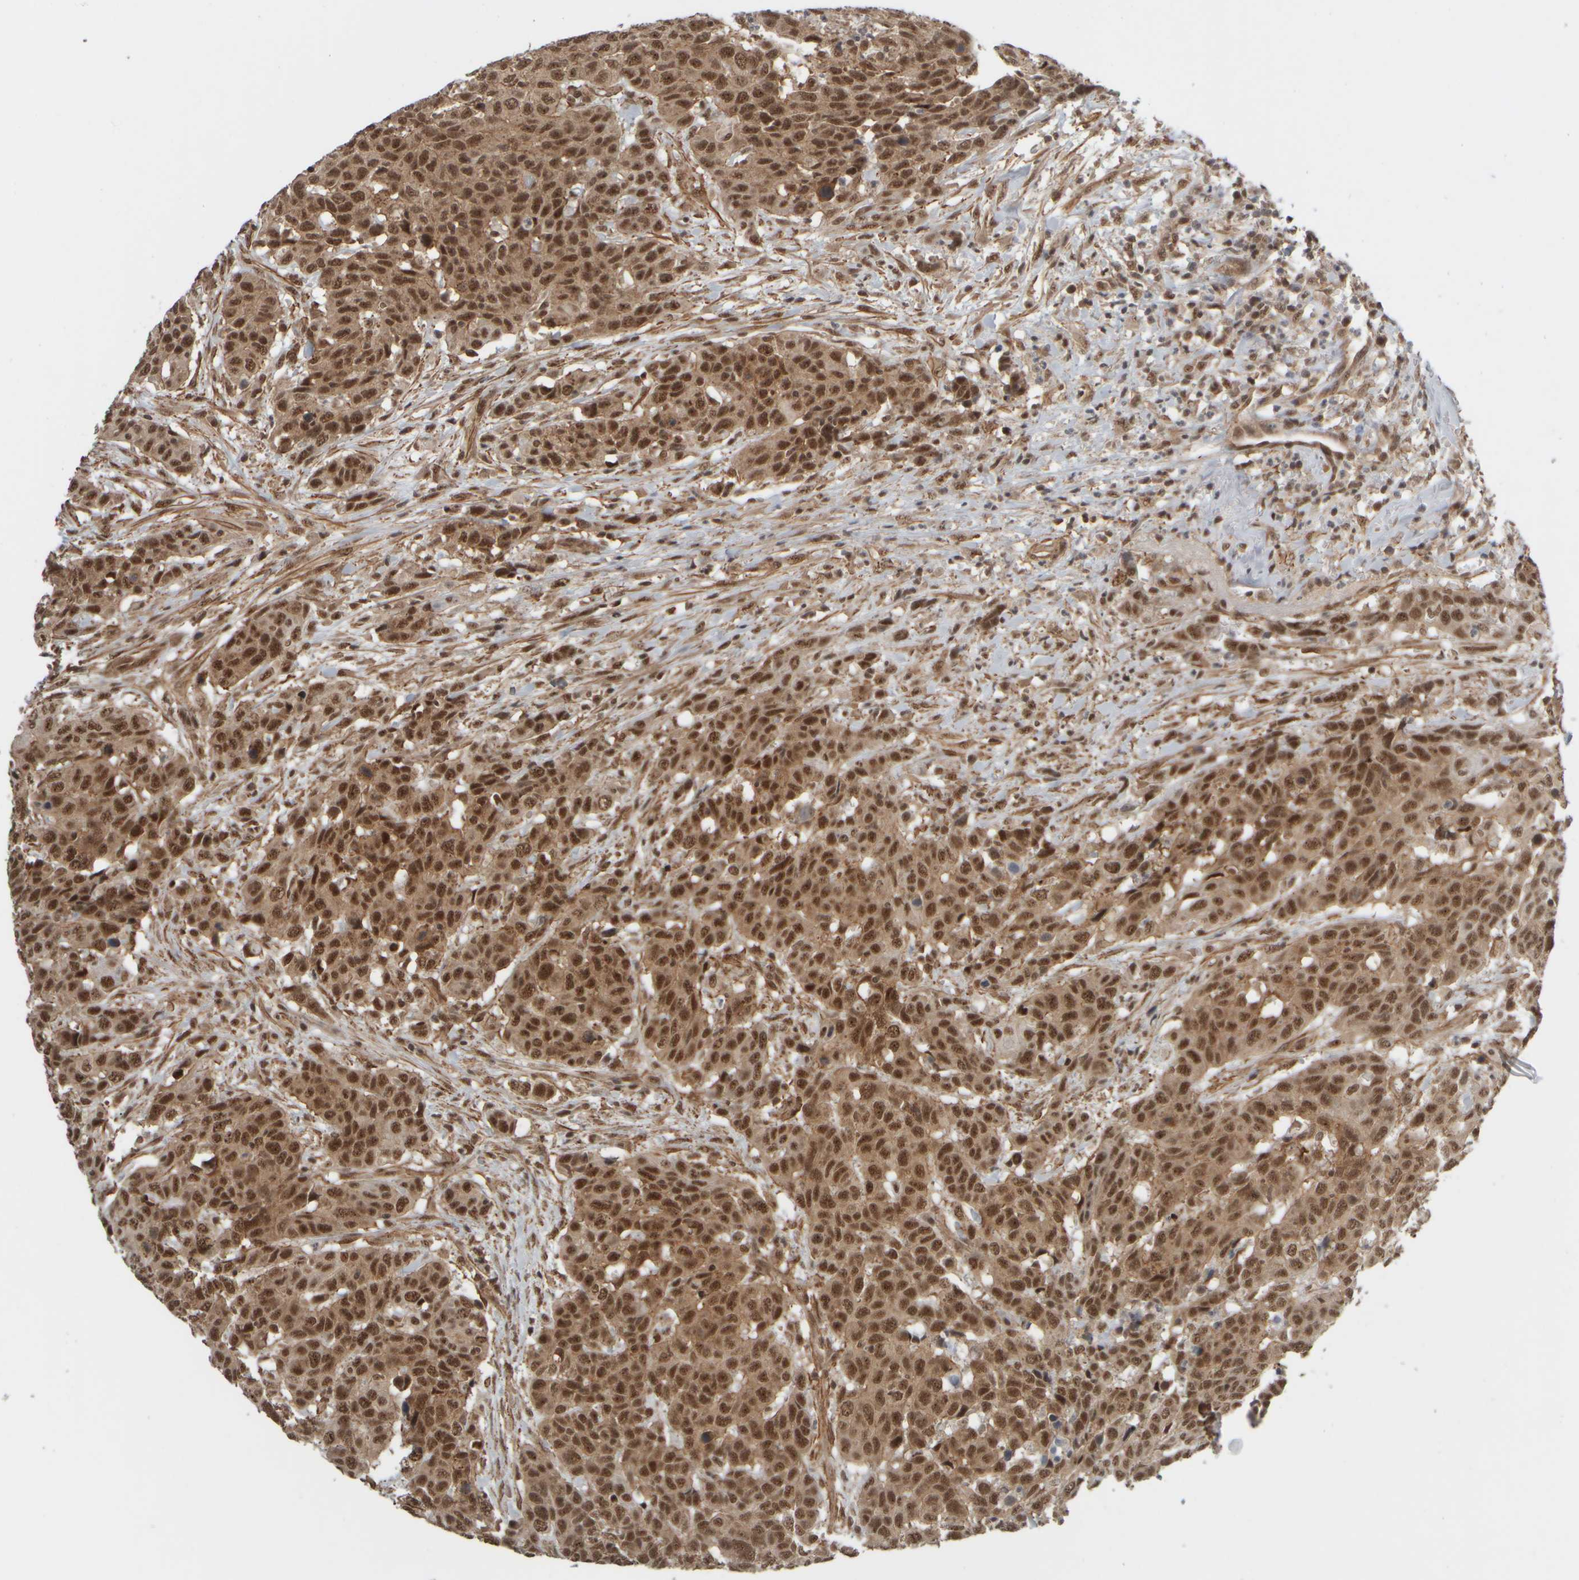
{"staining": {"intensity": "moderate", "quantity": ">75%", "location": "nuclear"}, "tissue": "head and neck cancer", "cell_type": "Tumor cells", "image_type": "cancer", "snomed": [{"axis": "morphology", "description": "Squamous cell carcinoma, NOS"}, {"axis": "topography", "description": "Head-Neck"}], "caption": "Immunohistochemistry (IHC) (DAB) staining of squamous cell carcinoma (head and neck) exhibits moderate nuclear protein positivity in about >75% of tumor cells.", "gene": "SYNRG", "patient": {"sex": "male", "age": 66}}